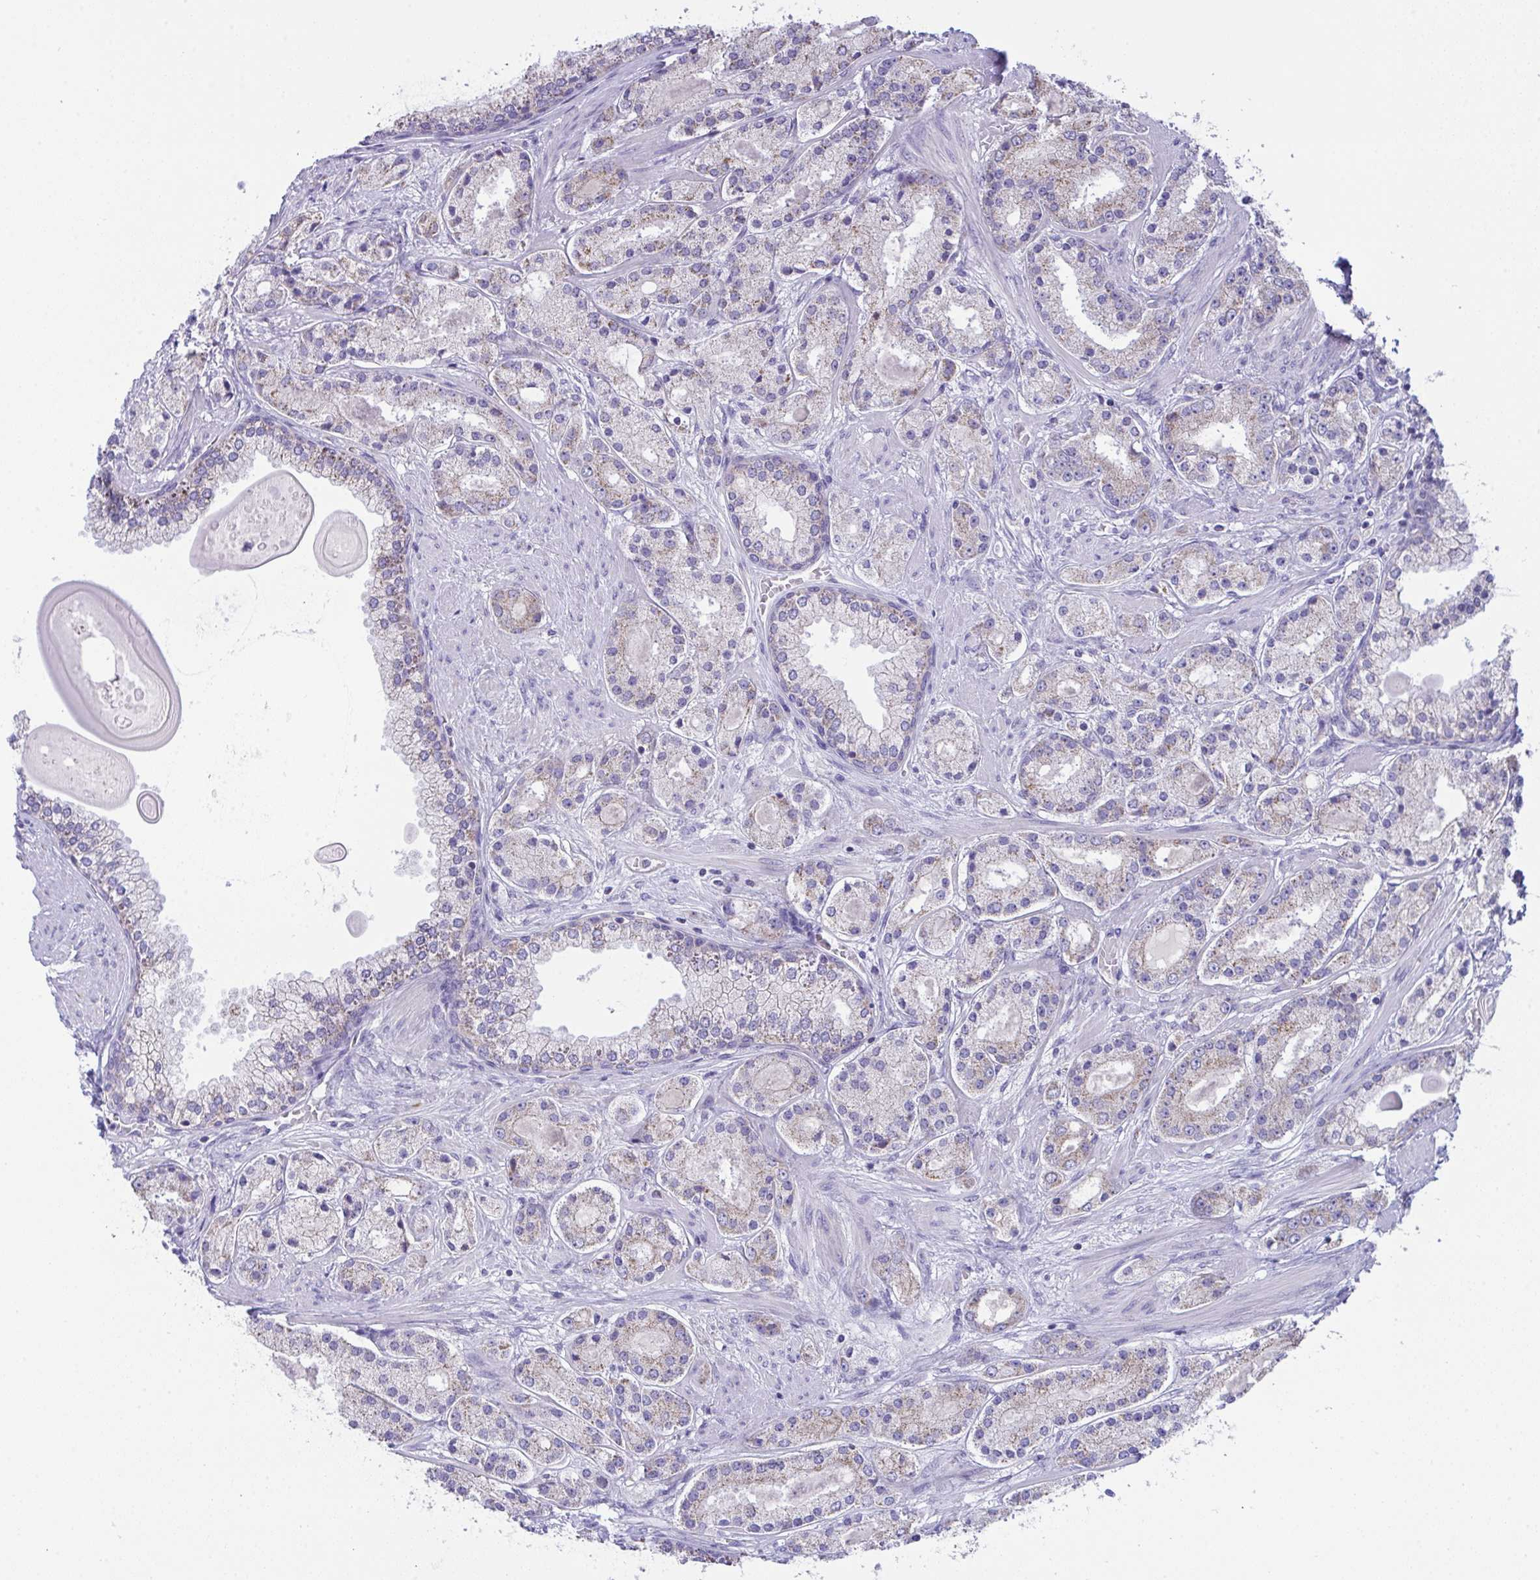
{"staining": {"intensity": "weak", "quantity": "25%-75%", "location": "cytoplasmic/membranous"}, "tissue": "prostate cancer", "cell_type": "Tumor cells", "image_type": "cancer", "snomed": [{"axis": "morphology", "description": "Adenocarcinoma, High grade"}, {"axis": "topography", "description": "Prostate"}], "caption": "Weak cytoplasmic/membranous protein expression is appreciated in about 25%-75% of tumor cells in prostate cancer.", "gene": "PLA2G12B", "patient": {"sex": "male", "age": 67}}